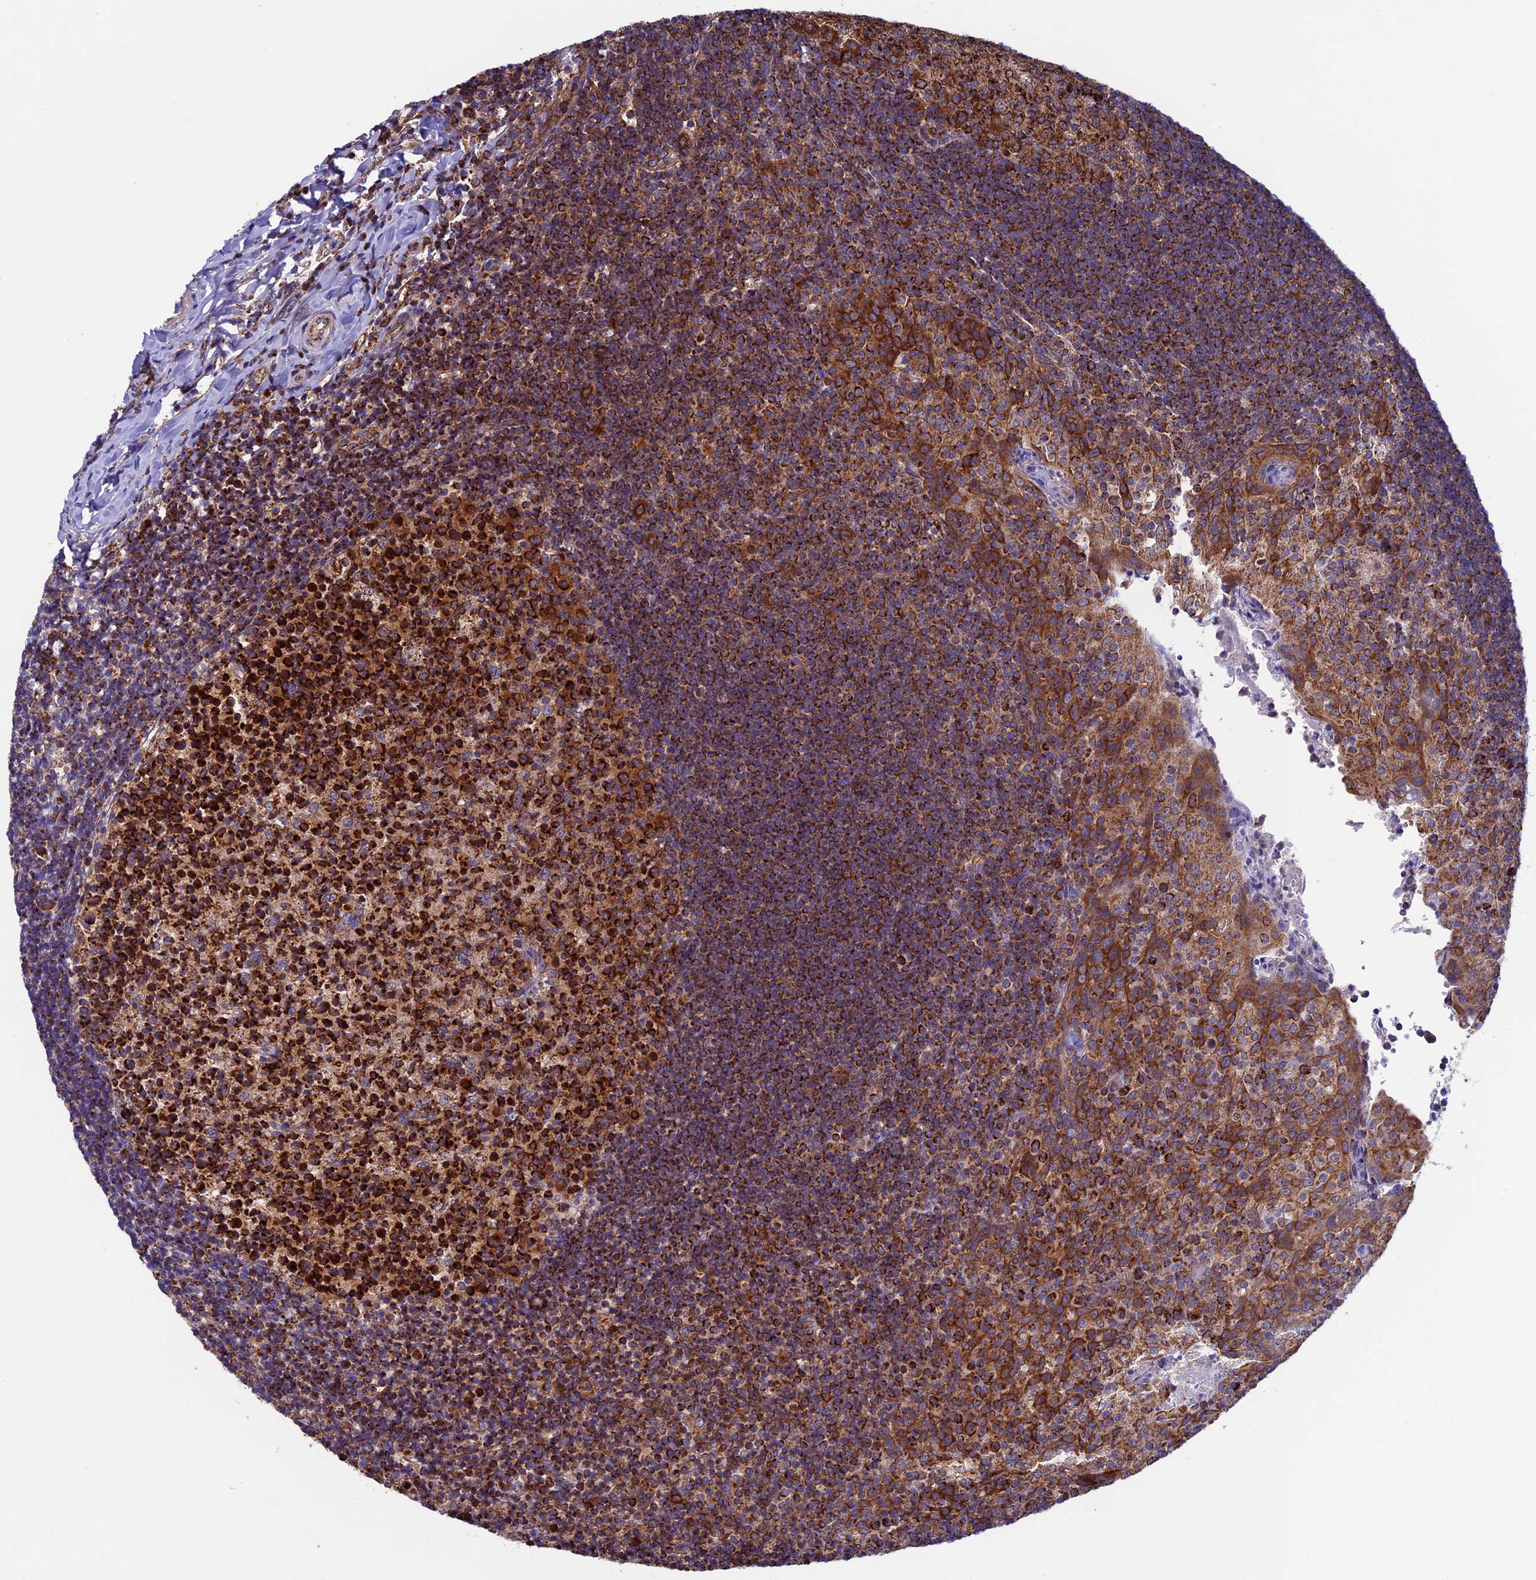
{"staining": {"intensity": "strong", "quantity": ">75%", "location": "cytoplasmic/membranous"}, "tissue": "tonsil", "cell_type": "Germinal center cells", "image_type": "normal", "snomed": [{"axis": "morphology", "description": "Normal tissue, NOS"}, {"axis": "topography", "description": "Tonsil"}], "caption": "Brown immunohistochemical staining in unremarkable human tonsil demonstrates strong cytoplasmic/membranous staining in approximately >75% of germinal center cells.", "gene": "SLC9A5", "patient": {"sex": "female", "age": 10}}